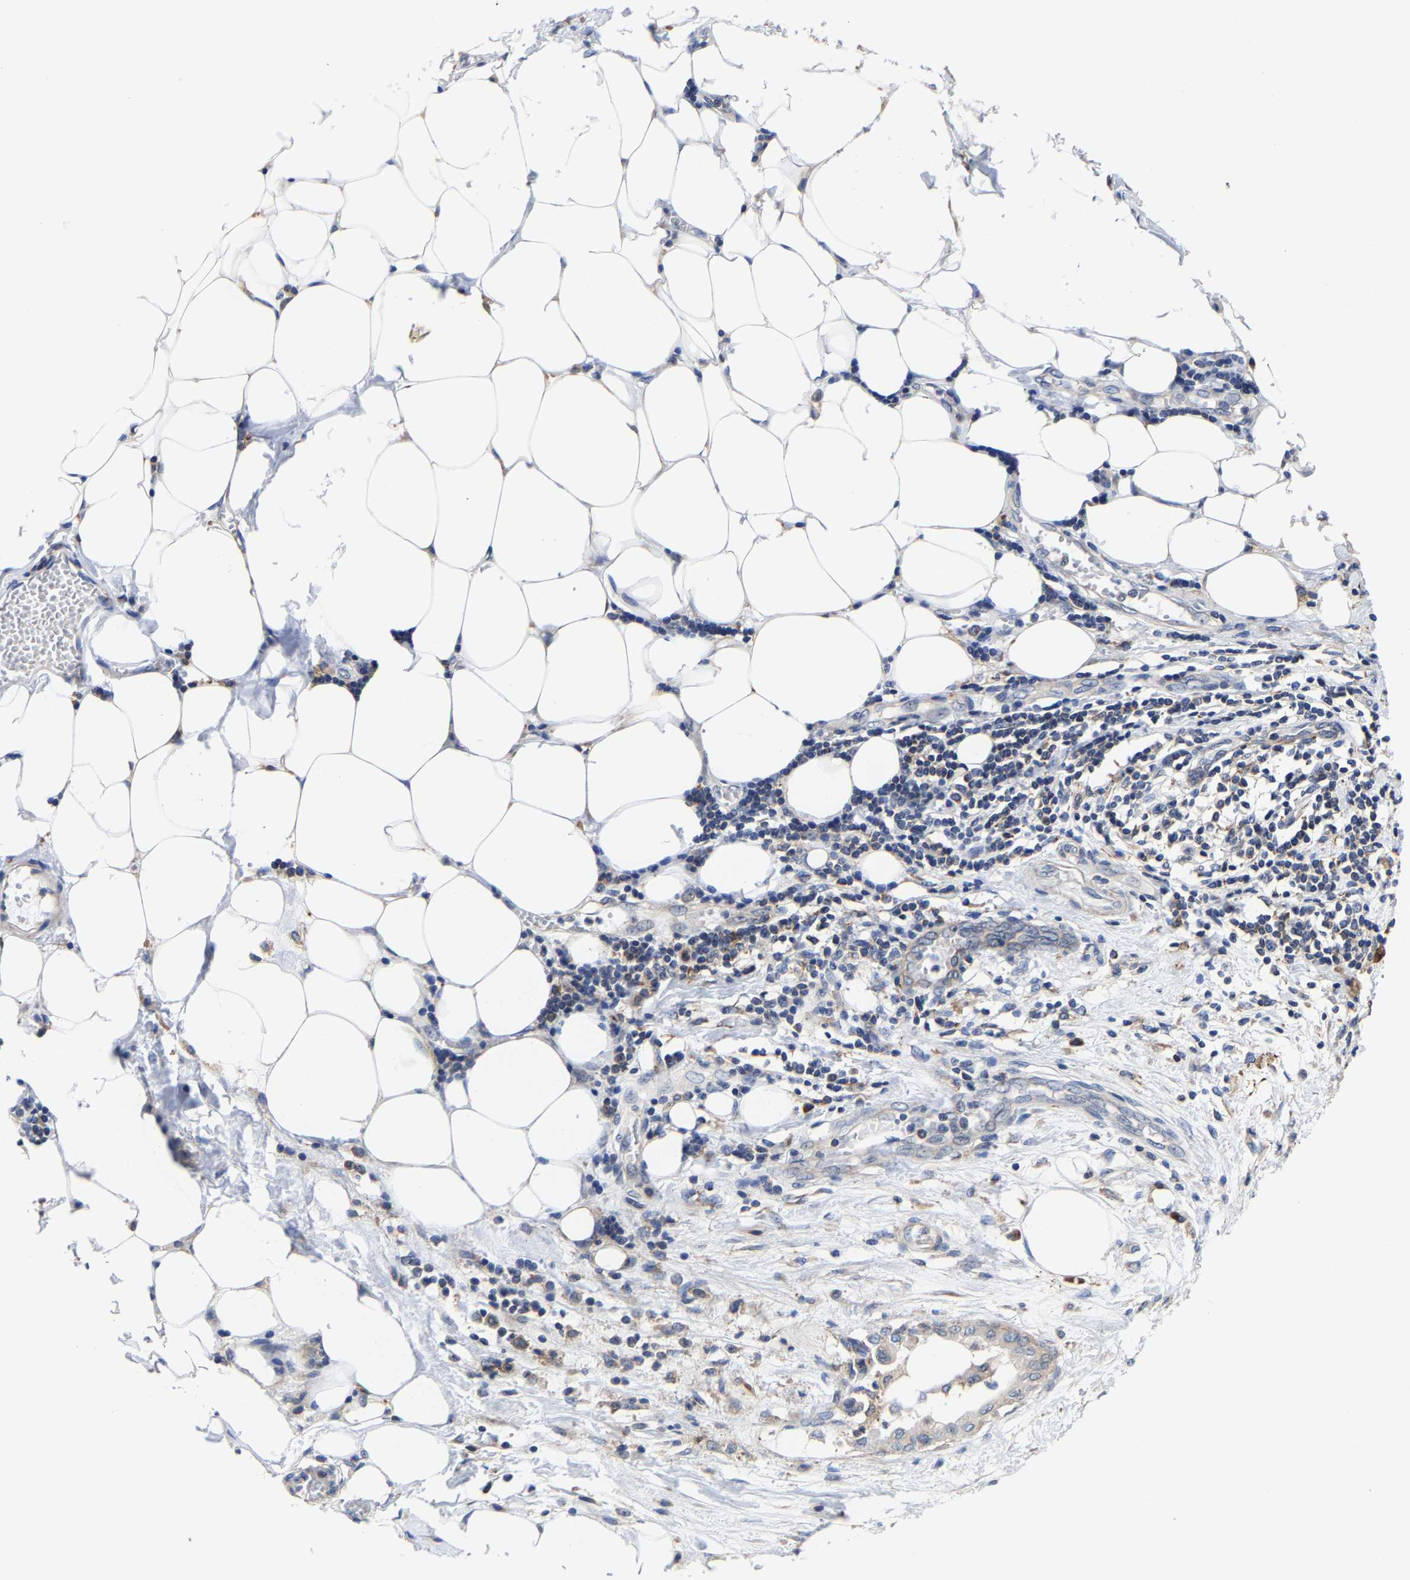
{"staining": {"intensity": "moderate", "quantity": "<25%", "location": "cytoplasmic/membranous"}, "tissue": "pancreatic cancer", "cell_type": "Tumor cells", "image_type": "cancer", "snomed": [{"axis": "morphology", "description": "Normal tissue, NOS"}, {"axis": "morphology", "description": "Adenocarcinoma, NOS"}, {"axis": "topography", "description": "Pancreas"}, {"axis": "topography", "description": "Duodenum"}], "caption": "Moderate cytoplasmic/membranous protein staining is identified in approximately <25% of tumor cells in pancreatic cancer.", "gene": "PFKFB3", "patient": {"sex": "female", "age": 60}}